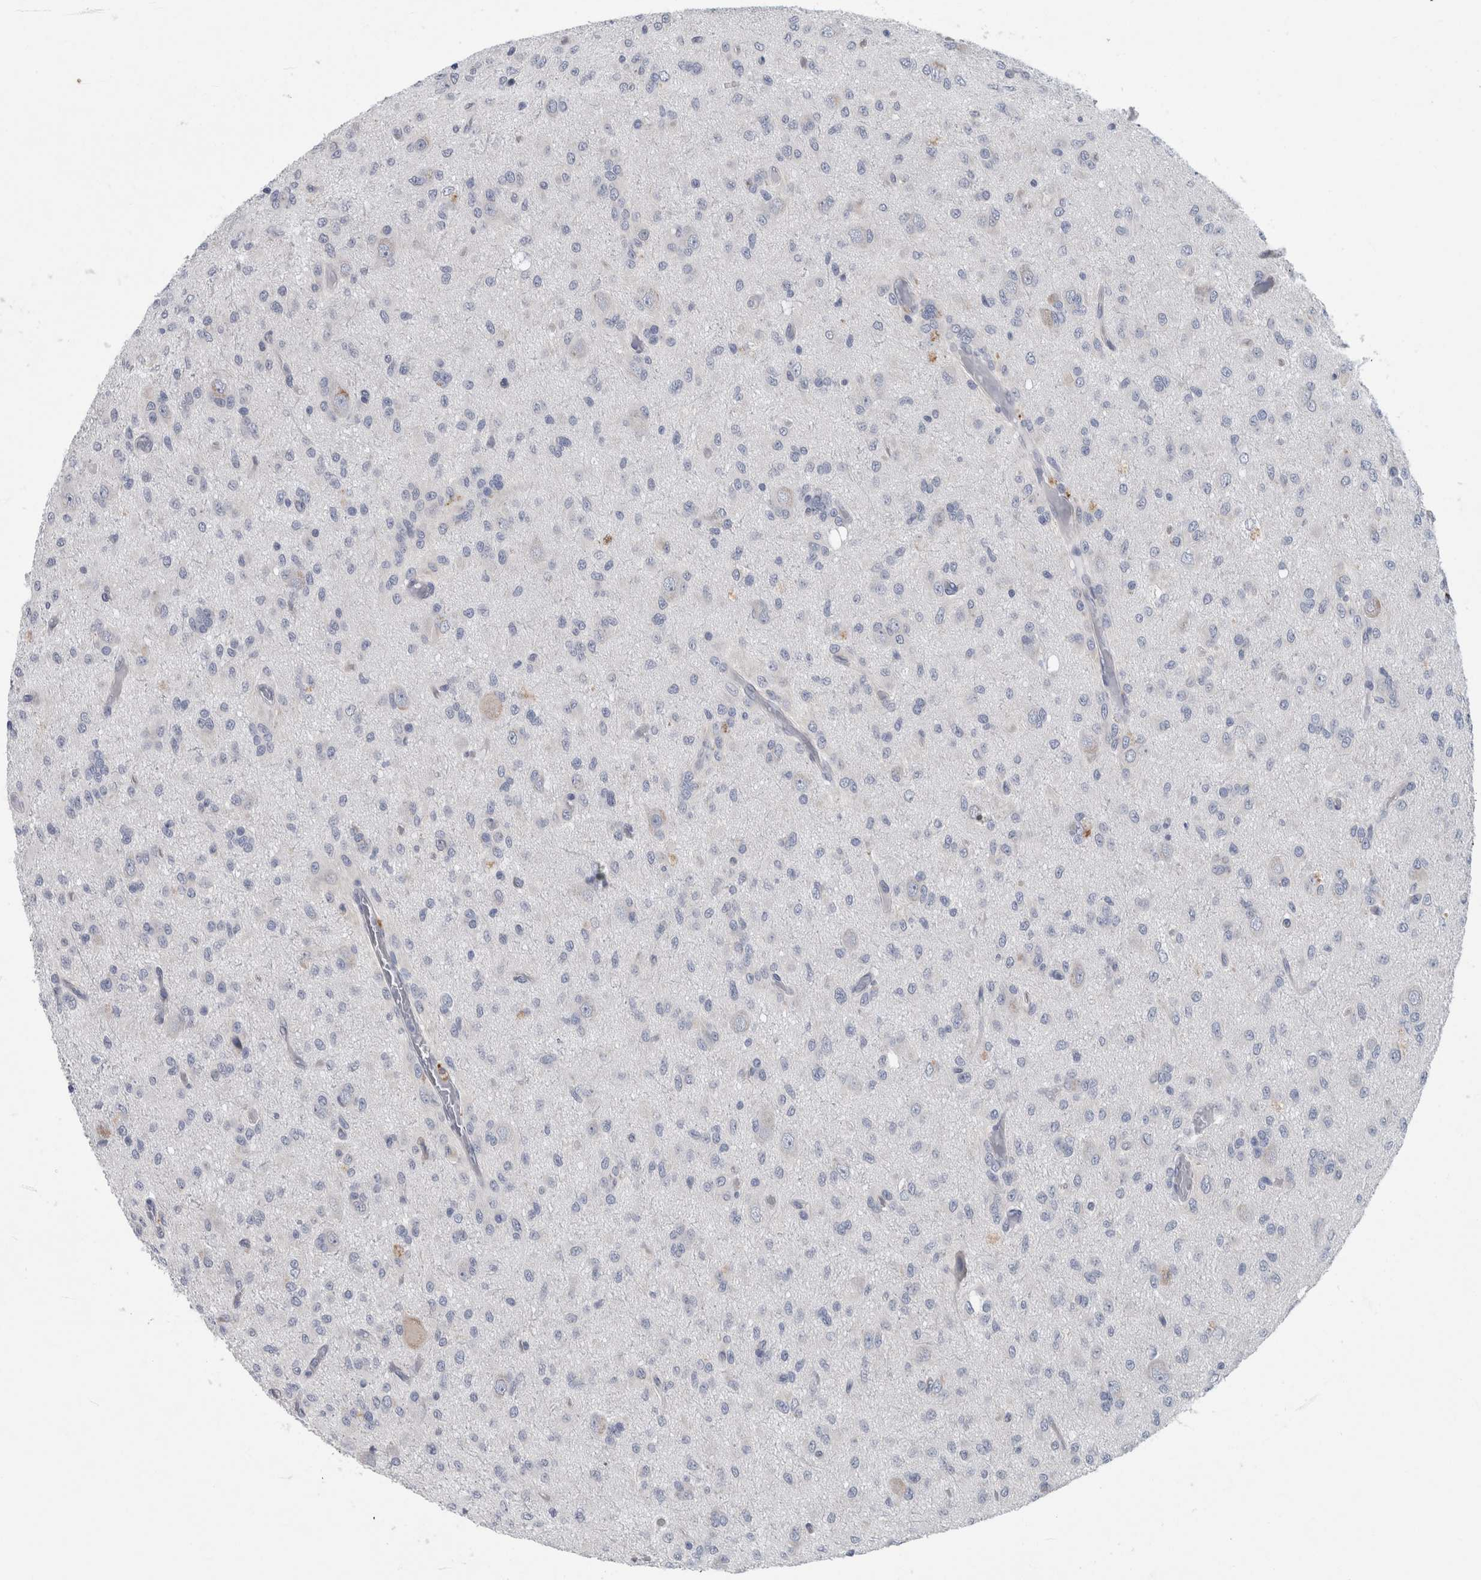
{"staining": {"intensity": "negative", "quantity": "none", "location": "none"}, "tissue": "glioma", "cell_type": "Tumor cells", "image_type": "cancer", "snomed": [{"axis": "morphology", "description": "Glioma, malignant, High grade"}, {"axis": "topography", "description": "Brain"}], "caption": "A photomicrograph of glioma stained for a protein reveals no brown staining in tumor cells.", "gene": "FAM83H", "patient": {"sex": "female", "age": 59}}